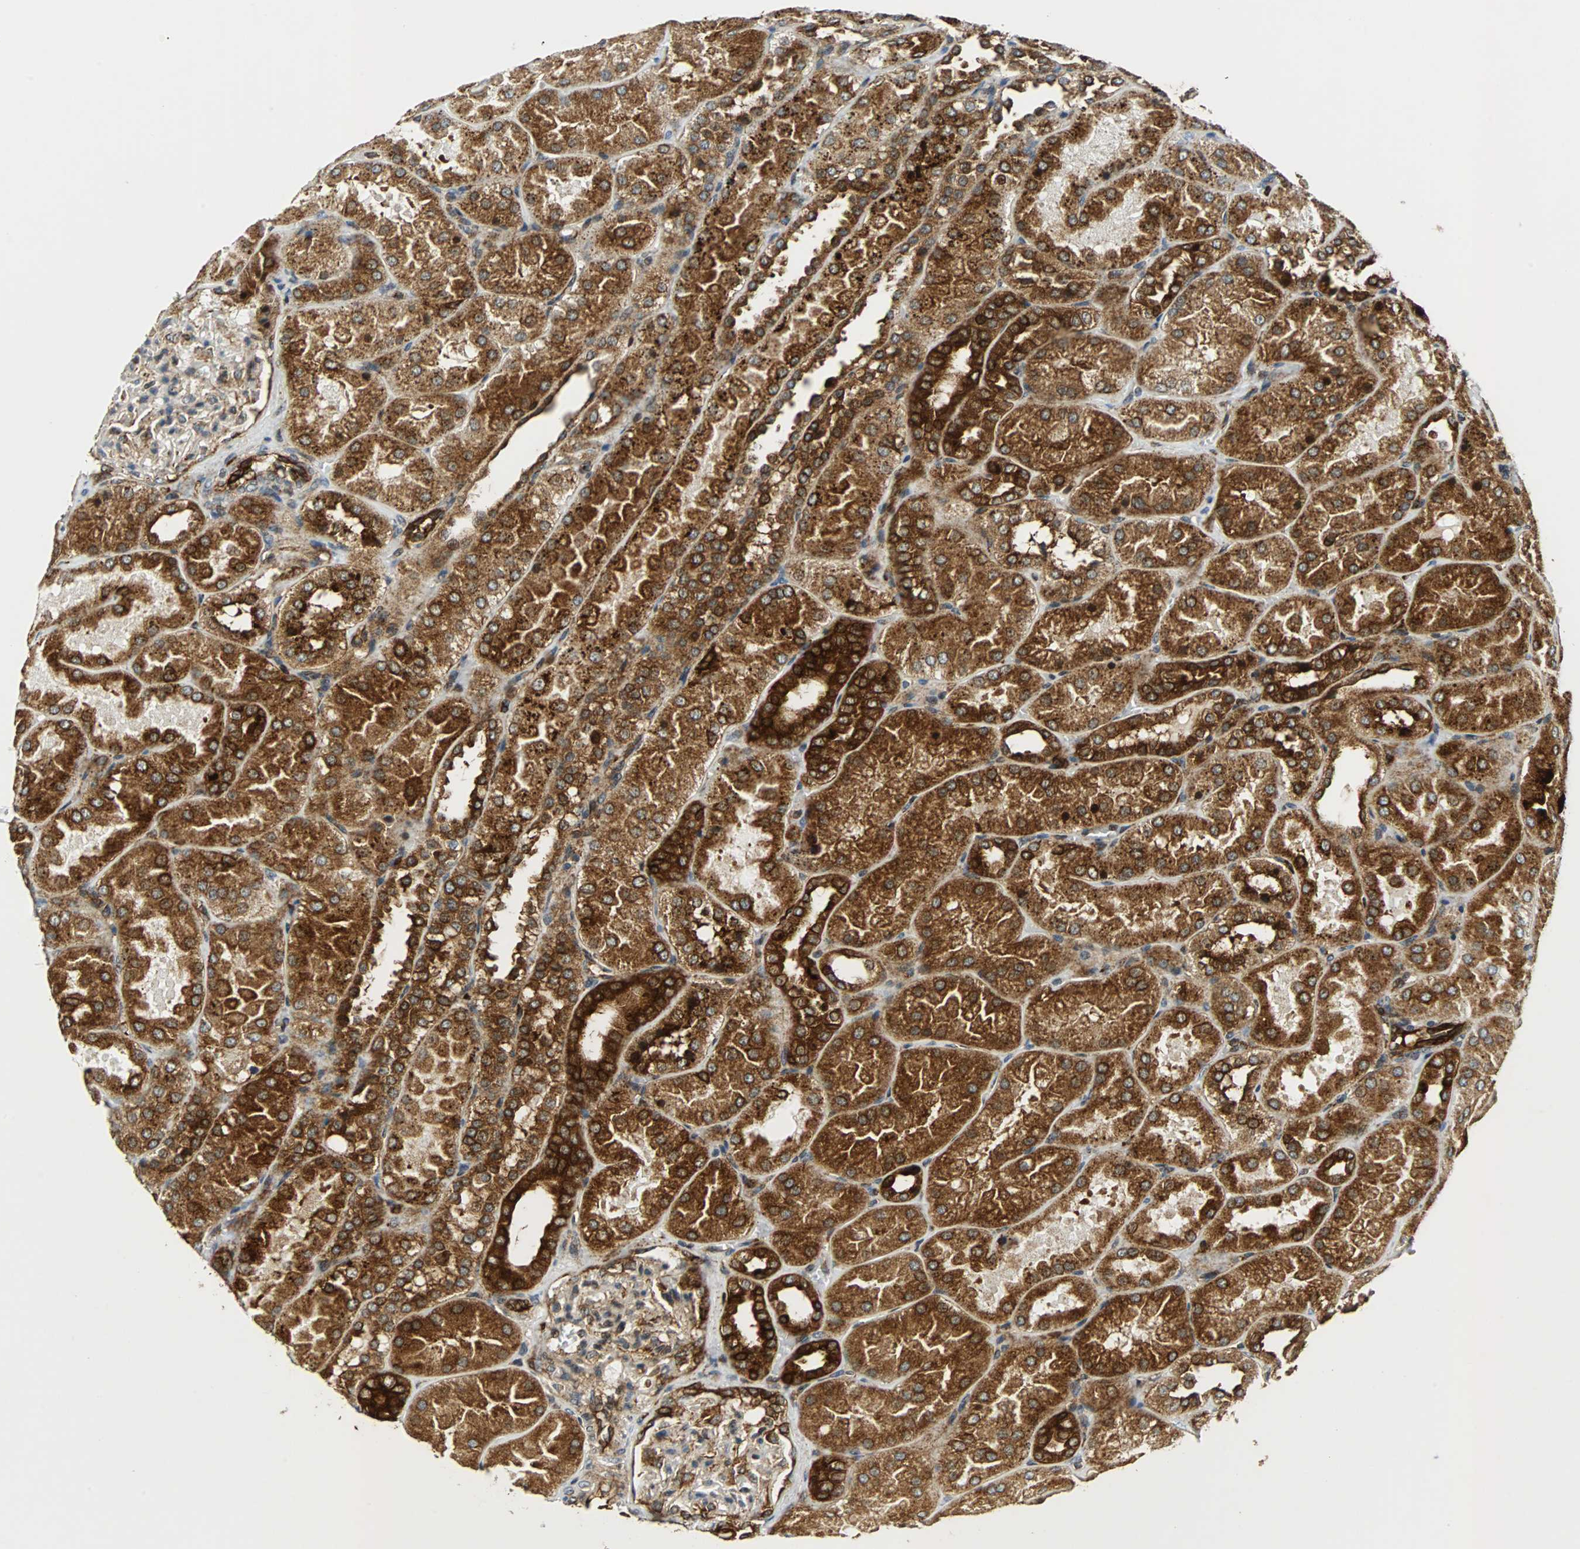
{"staining": {"intensity": "strong", "quantity": "<25%", "location": "cytoplasmic/membranous"}, "tissue": "kidney", "cell_type": "Cells in glomeruli", "image_type": "normal", "snomed": [{"axis": "morphology", "description": "Normal tissue, NOS"}, {"axis": "topography", "description": "Kidney"}], "caption": "Protein positivity by immunohistochemistry (IHC) demonstrates strong cytoplasmic/membranous staining in about <25% of cells in glomeruli in normal kidney.", "gene": "TUBA4A", "patient": {"sex": "male", "age": 28}}